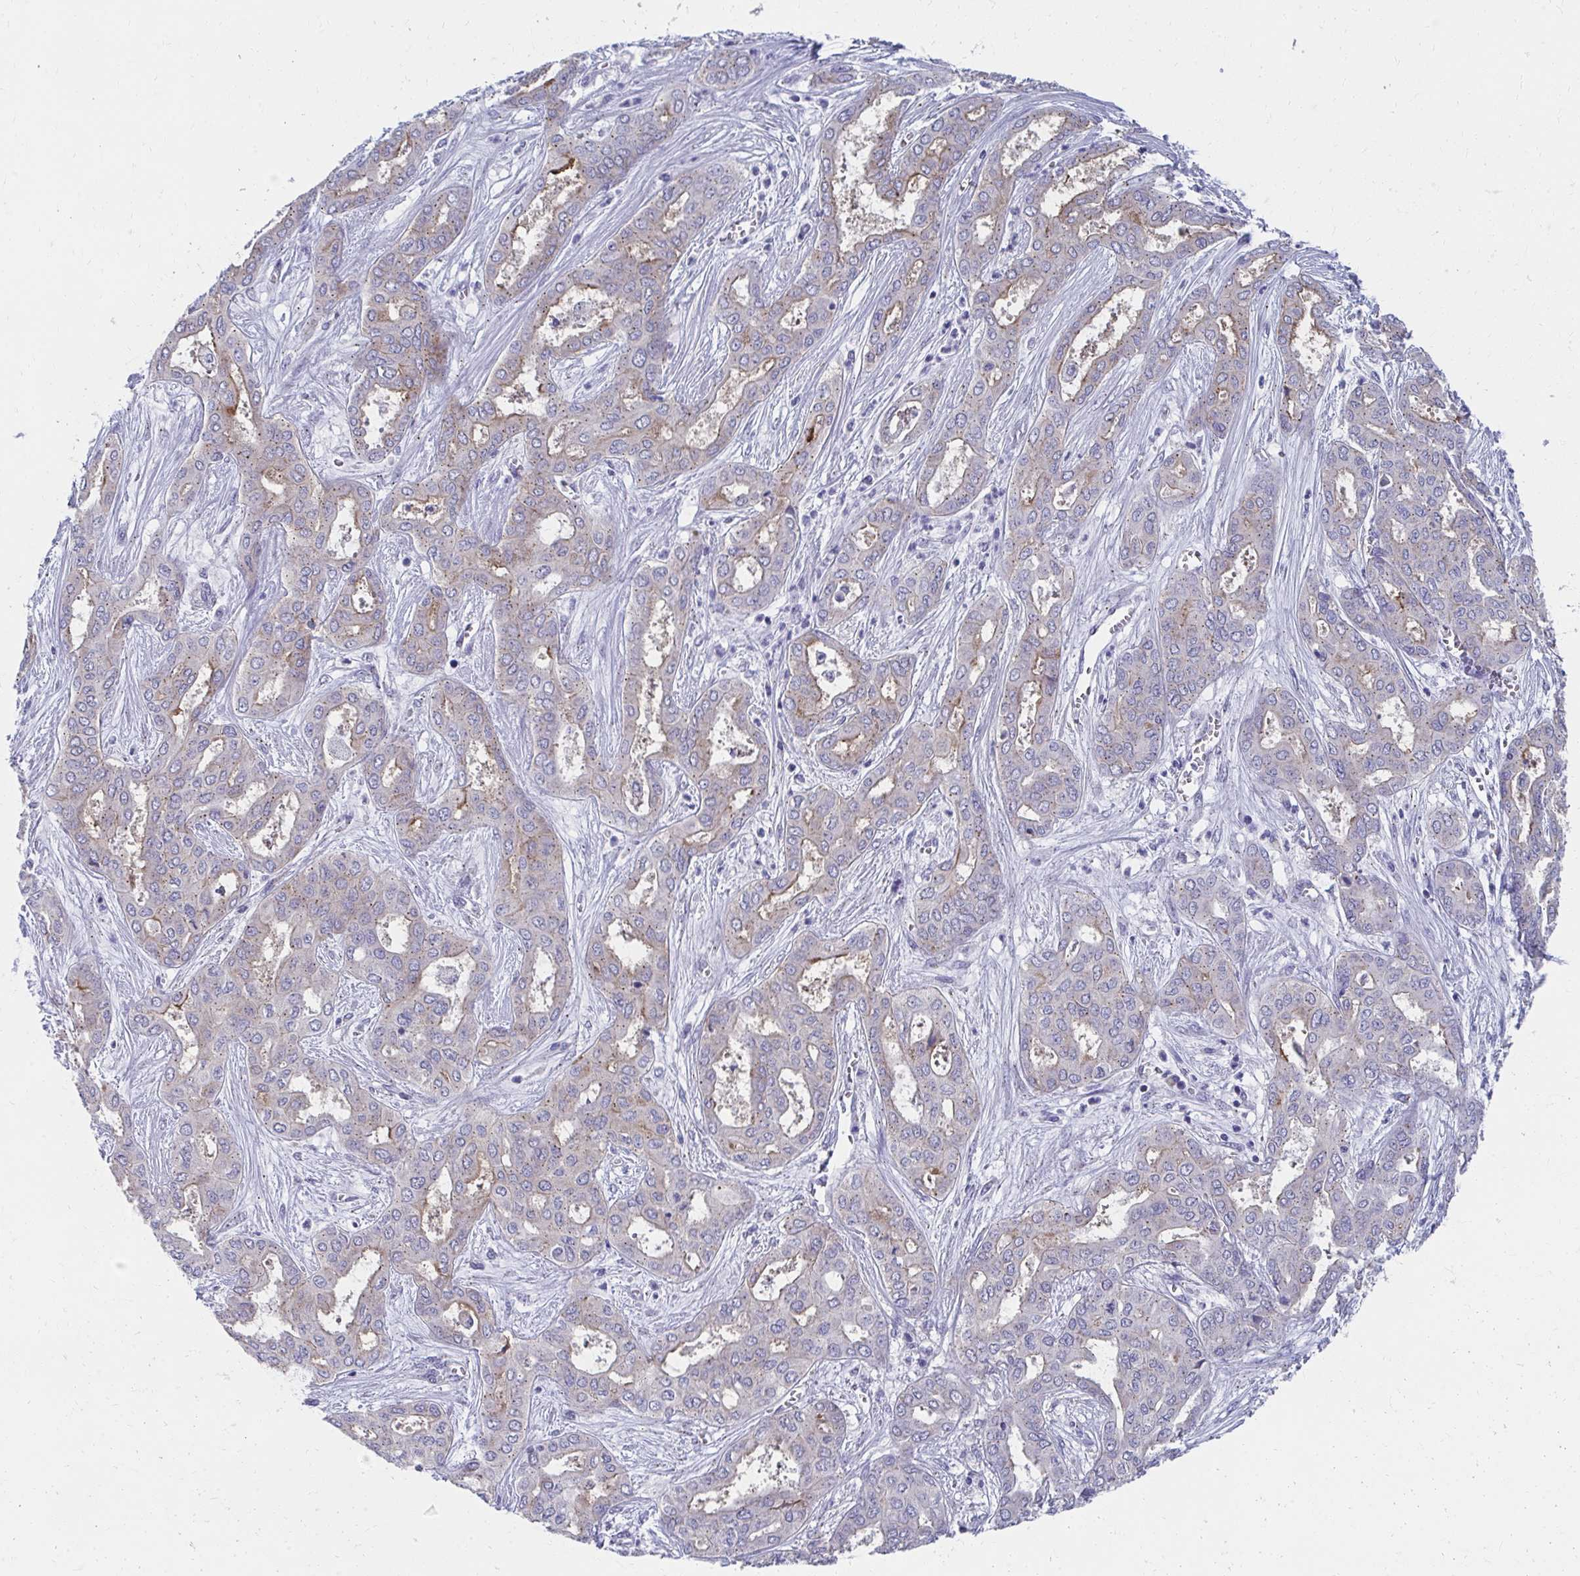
{"staining": {"intensity": "negative", "quantity": "none", "location": "none"}, "tissue": "liver cancer", "cell_type": "Tumor cells", "image_type": "cancer", "snomed": [{"axis": "morphology", "description": "Cholangiocarcinoma"}, {"axis": "topography", "description": "Liver"}], "caption": "Photomicrograph shows no protein positivity in tumor cells of liver cholangiocarcinoma tissue. (Immunohistochemistry, brightfield microscopy, high magnification).", "gene": "TMPRSS2", "patient": {"sex": "female", "age": 64}}